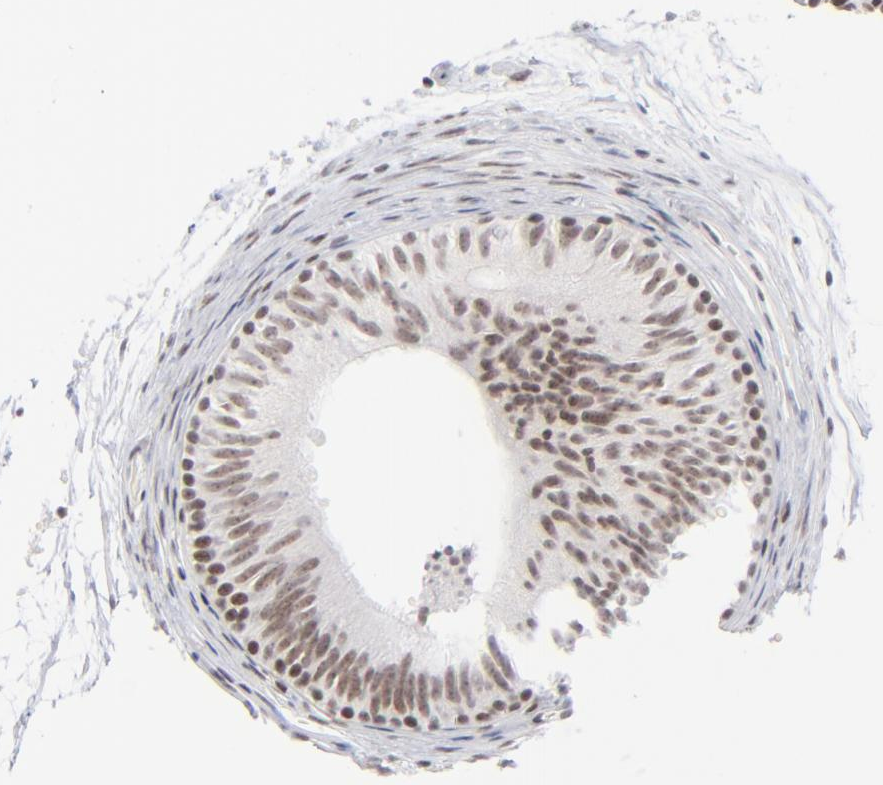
{"staining": {"intensity": "weak", "quantity": ">75%", "location": "nuclear"}, "tissue": "epididymis", "cell_type": "Glandular cells", "image_type": "normal", "snomed": [{"axis": "morphology", "description": "Normal tissue, NOS"}, {"axis": "topography", "description": "Testis"}, {"axis": "topography", "description": "Epididymis"}], "caption": "Epididymis stained with DAB (3,3'-diaminobenzidine) immunohistochemistry demonstrates low levels of weak nuclear expression in about >75% of glandular cells.", "gene": "ZNF143", "patient": {"sex": "male", "age": 36}}